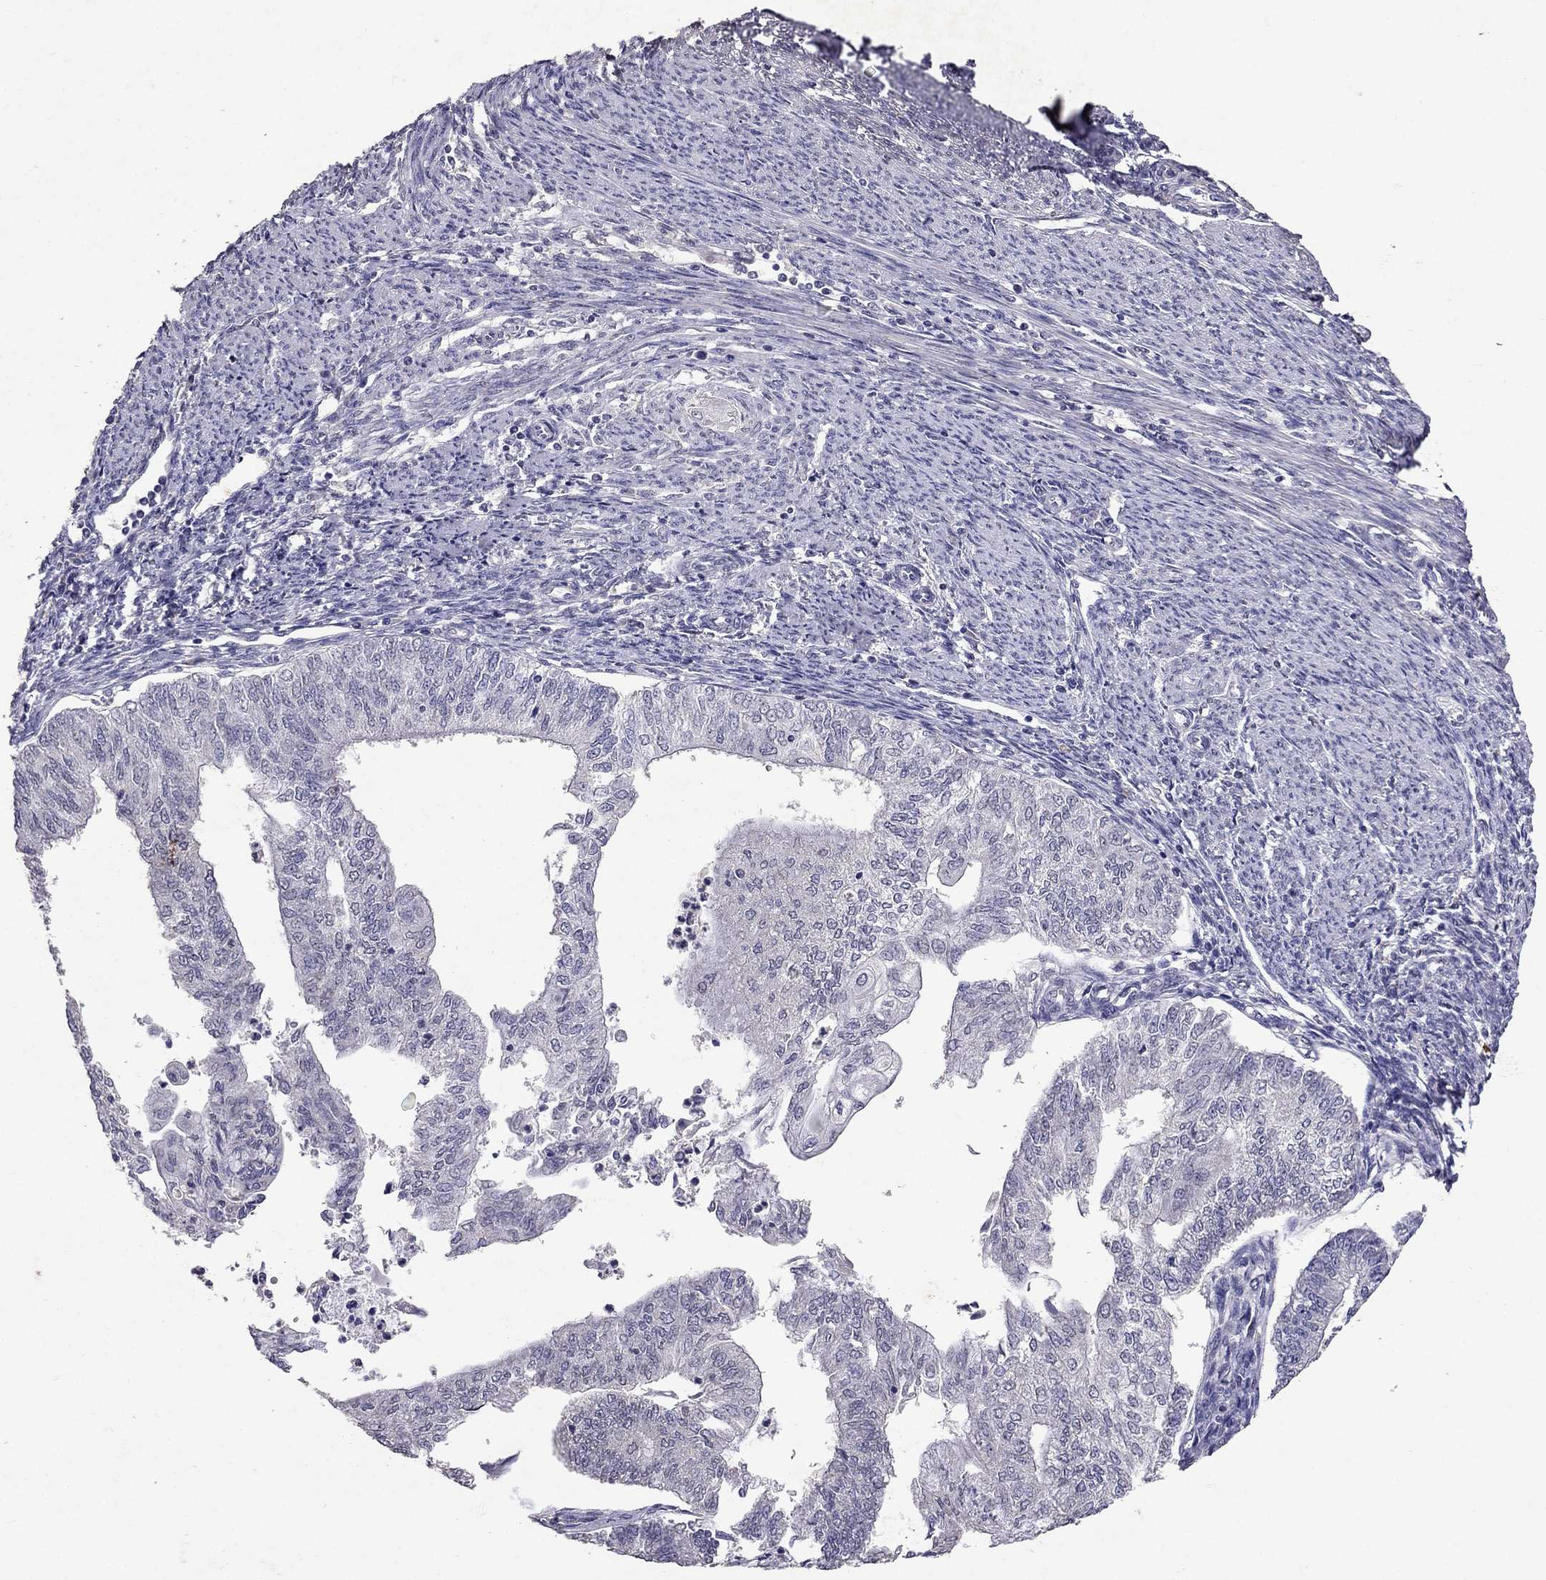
{"staining": {"intensity": "negative", "quantity": "none", "location": "none"}, "tissue": "endometrial cancer", "cell_type": "Tumor cells", "image_type": "cancer", "snomed": [{"axis": "morphology", "description": "Adenocarcinoma, NOS"}, {"axis": "topography", "description": "Endometrium"}], "caption": "The photomicrograph exhibits no staining of tumor cells in endometrial cancer (adenocarcinoma).", "gene": "FST", "patient": {"sex": "female", "age": 59}}